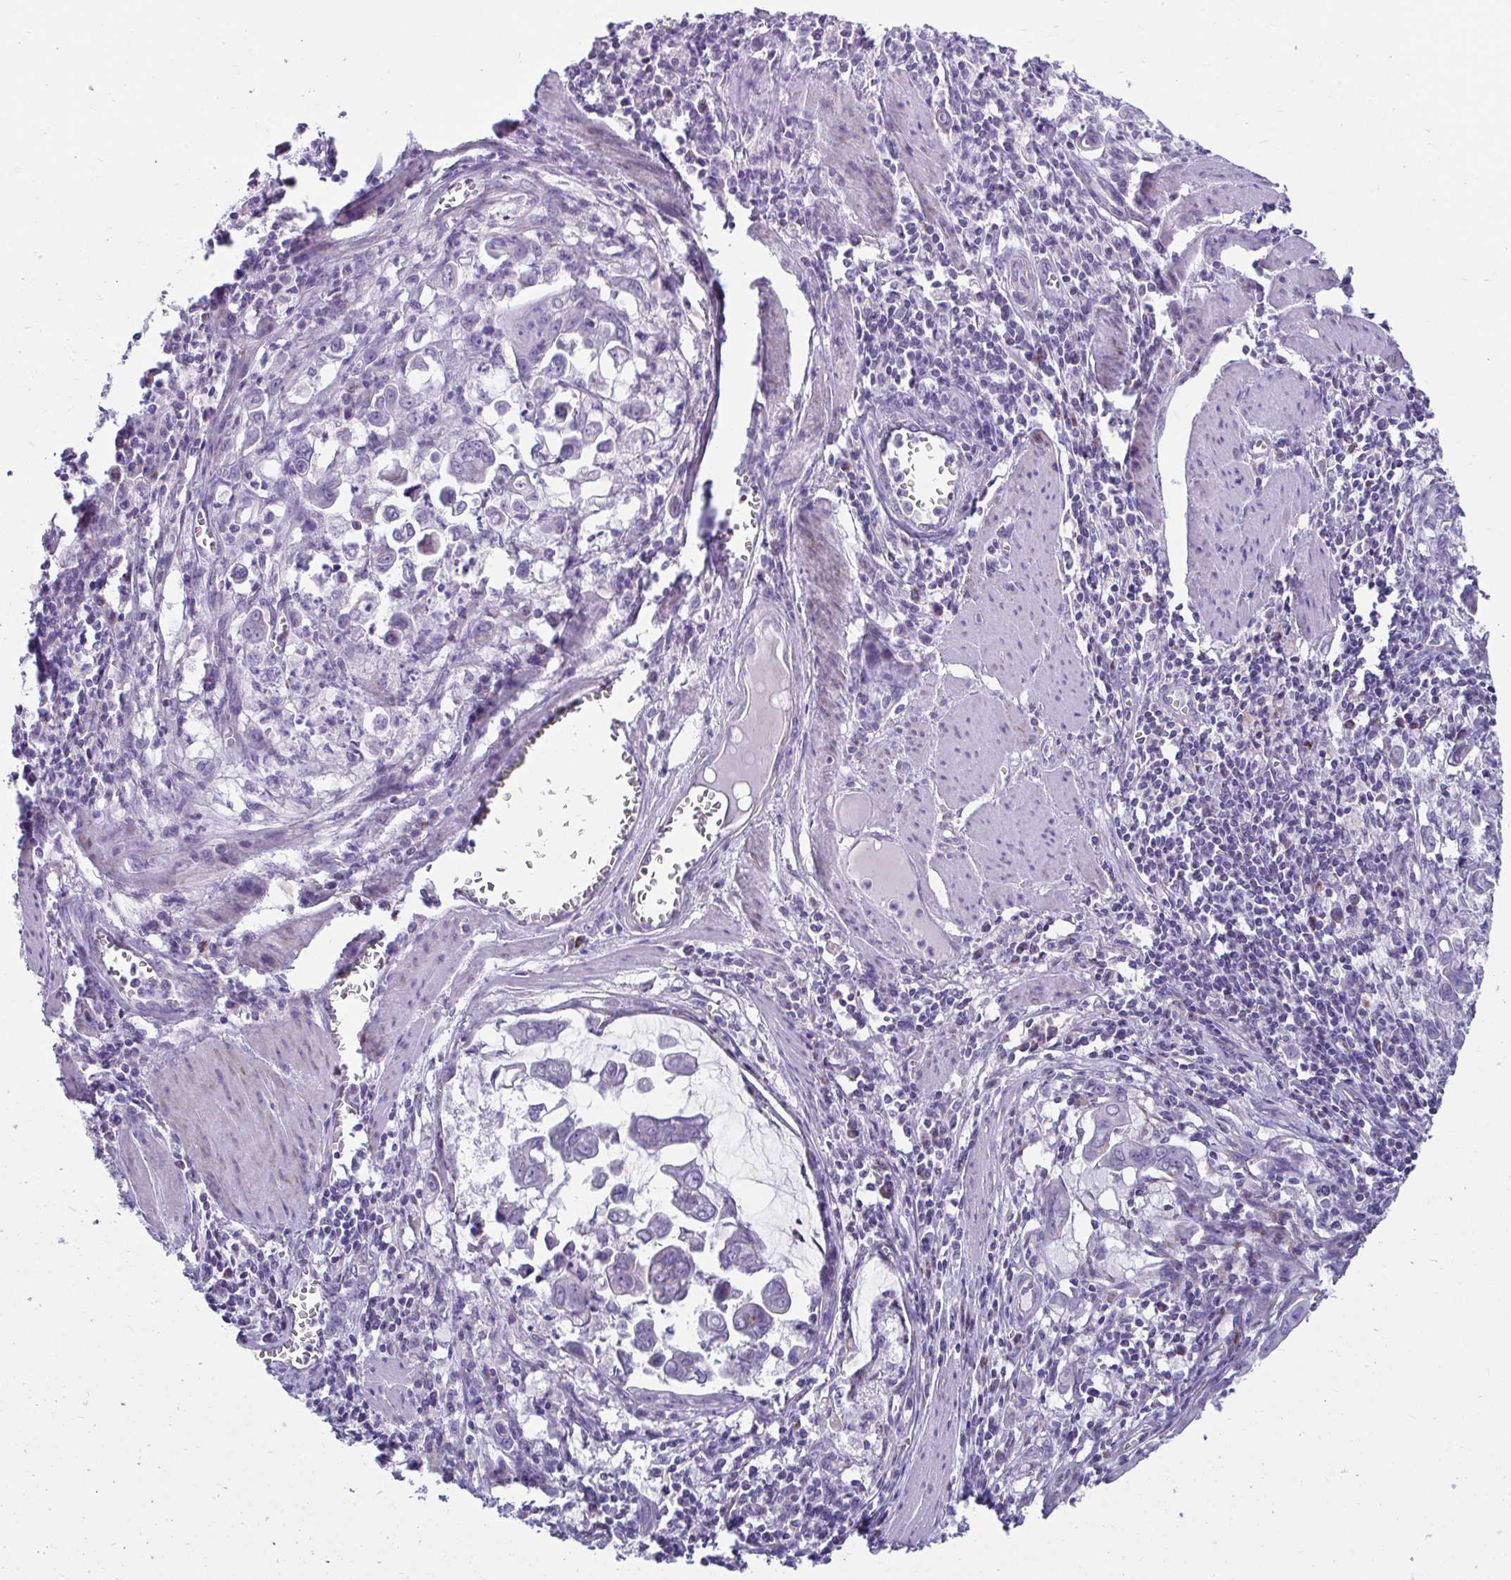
{"staining": {"intensity": "negative", "quantity": "none", "location": "none"}, "tissue": "stomach cancer", "cell_type": "Tumor cells", "image_type": "cancer", "snomed": [{"axis": "morphology", "description": "Adenocarcinoma, NOS"}, {"axis": "topography", "description": "Stomach, upper"}], "caption": "High magnification brightfield microscopy of stomach cancer (adenocarcinoma) stained with DAB (3,3'-diaminobenzidine) (brown) and counterstained with hematoxylin (blue): tumor cells show no significant staining.", "gene": "OR13A1", "patient": {"sex": "male", "age": 80}}